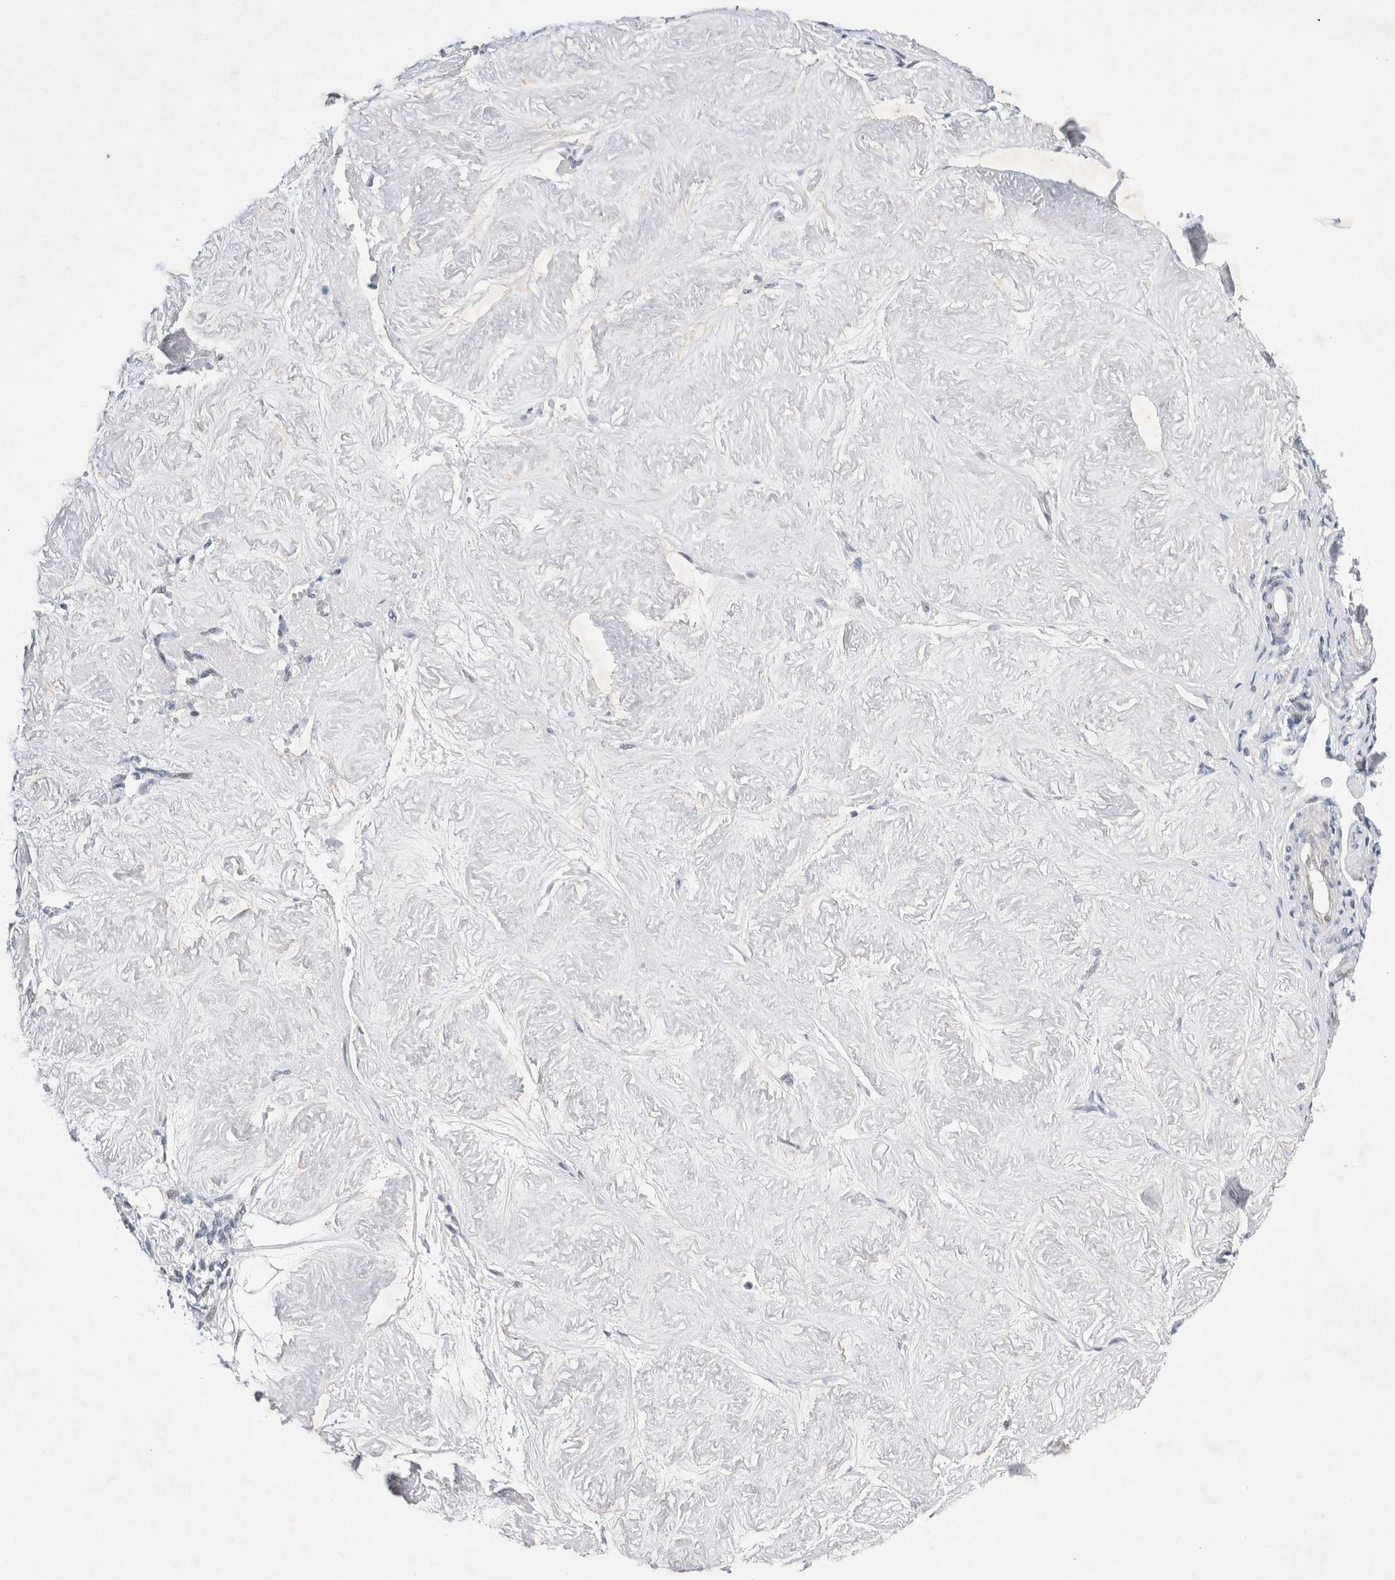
{"staining": {"intensity": "negative", "quantity": "none", "location": "none"}, "tissue": "adipose tissue", "cell_type": "Adipocytes", "image_type": "normal", "snomed": [{"axis": "morphology", "description": "Normal tissue, NOS"}, {"axis": "topography", "description": "Vascular tissue"}, {"axis": "topography", "description": "Fallopian tube"}, {"axis": "topography", "description": "Ovary"}], "caption": "IHC of unremarkable adipose tissue shows no positivity in adipocytes.", "gene": "WIPF2", "patient": {"sex": "female", "age": 67}}